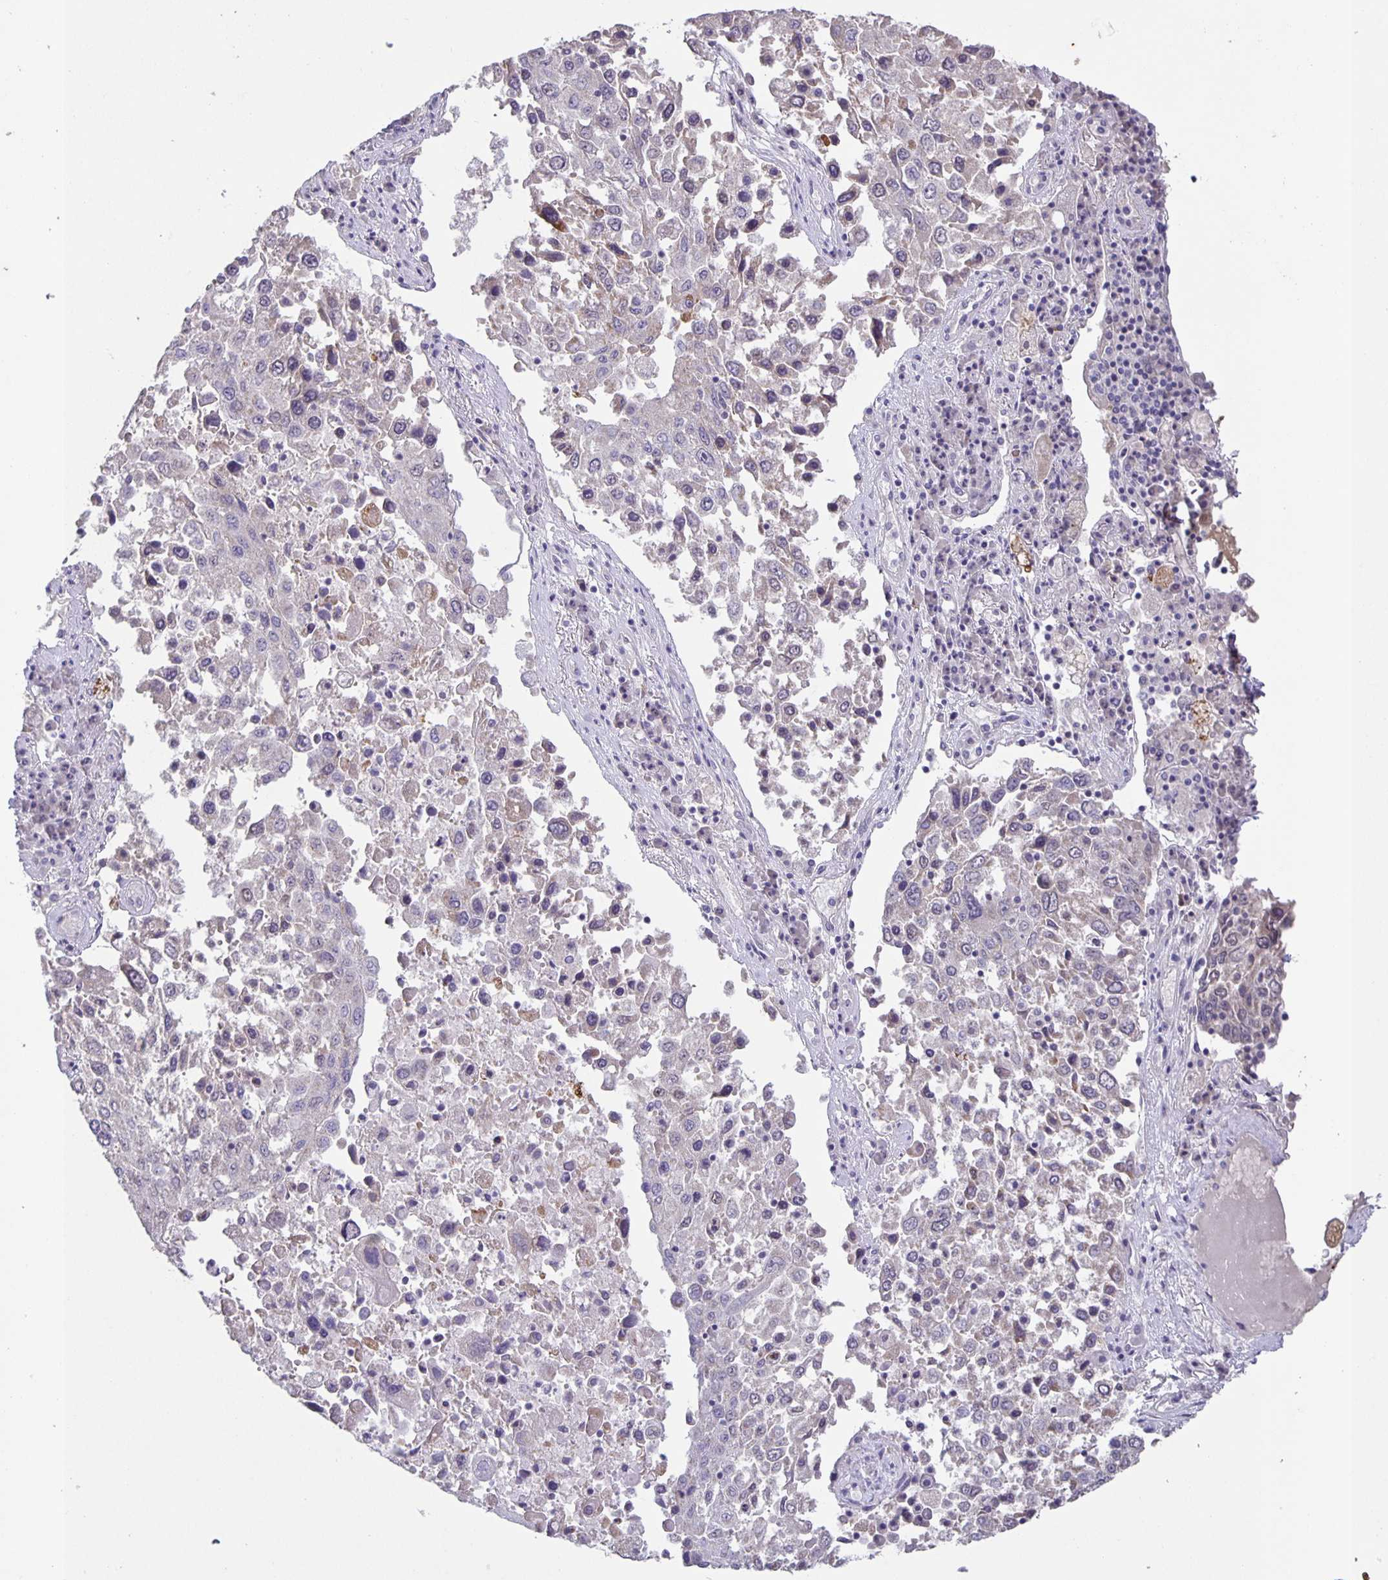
{"staining": {"intensity": "negative", "quantity": "none", "location": "none"}, "tissue": "lung cancer", "cell_type": "Tumor cells", "image_type": "cancer", "snomed": [{"axis": "morphology", "description": "Squamous cell carcinoma, NOS"}, {"axis": "topography", "description": "Lung"}], "caption": "This is an immunohistochemistry (IHC) photomicrograph of lung squamous cell carcinoma. There is no staining in tumor cells.", "gene": "SRCIN1", "patient": {"sex": "male", "age": 65}}